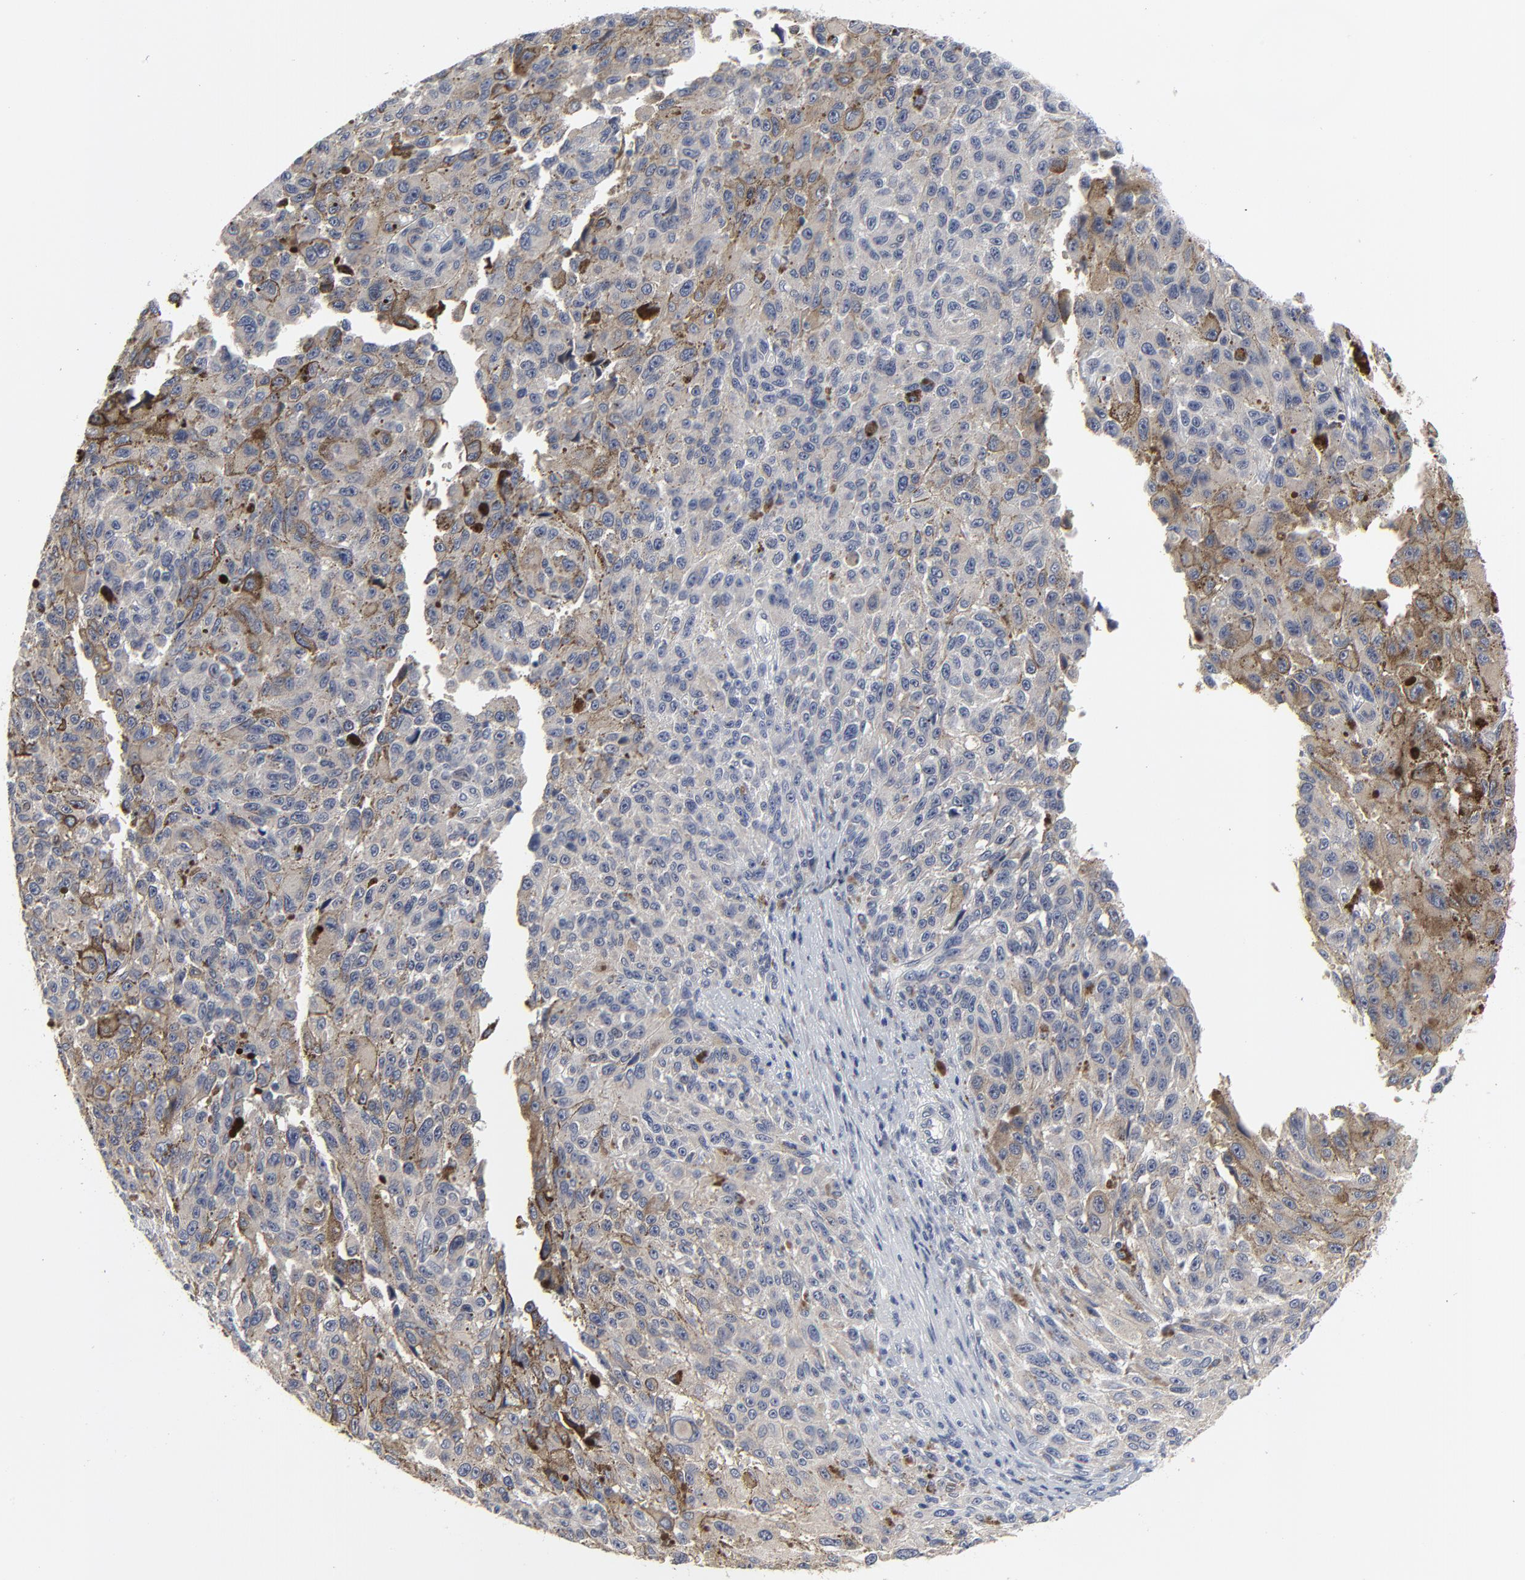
{"staining": {"intensity": "weak", "quantity": "25%-75%", "location": "cytoplasmic/membranous"}, "tissue": "melanoma", "cell_type": "Tumor cells", "image_type": "cancer", "snomed": [{"axis": "morphology", "description": "Malignant melanoma, NOS"}, {"axis": "topography", "description": "Skin"}], "caption": "There is low levels of weak cytoplasmic/membranous positivity in tumor cells of malignant melanoma, as demonstrated by immunohistochemical staining (brown color).", "gene": "NLGN3", "patient": {"sex": "male", "age": 81}}